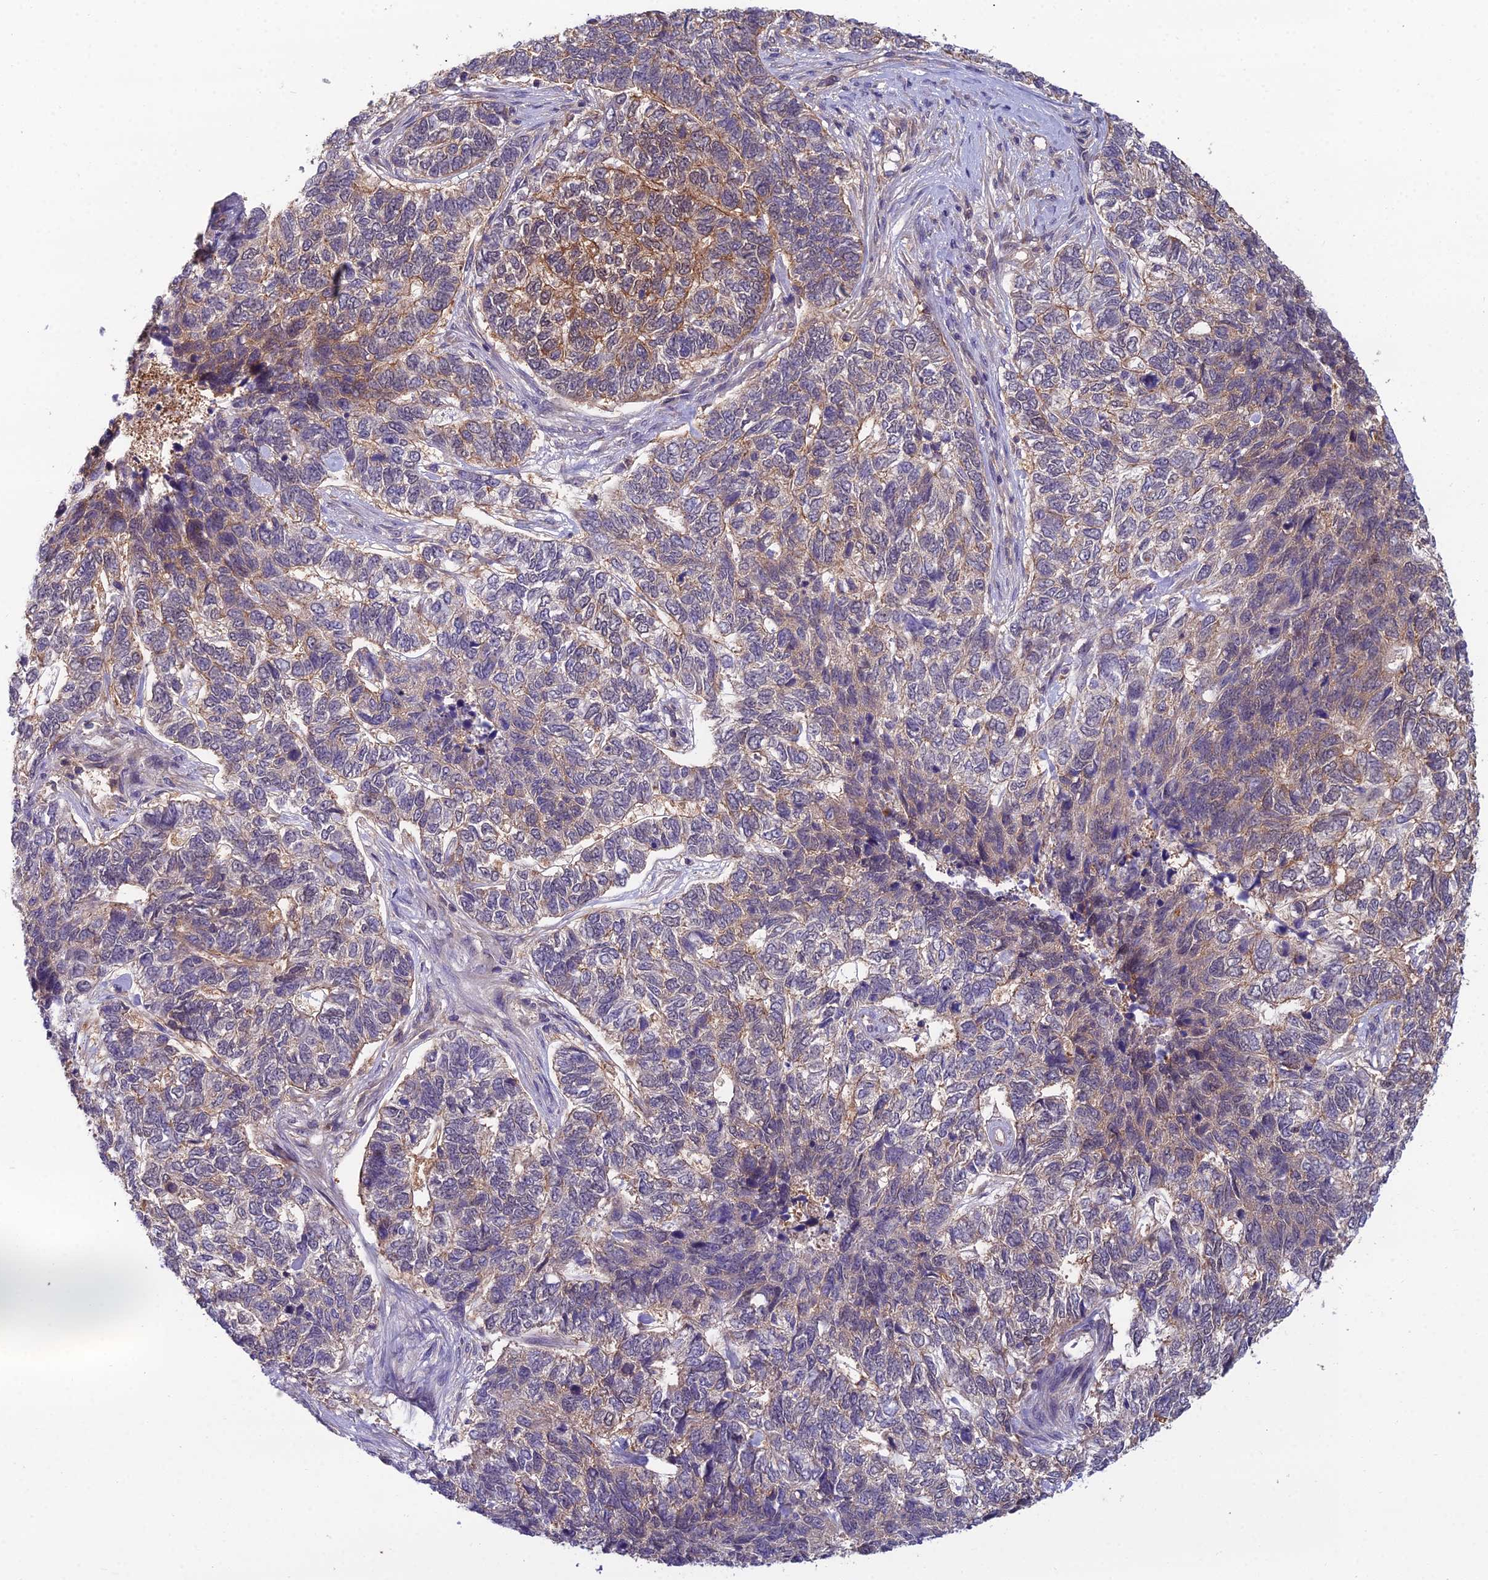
{"staining": {"intensity": "moderate", "quantity": "<25%", "location": "cytoplasmic/membranous"}, "tissue": "skin cancer", "cell_type": "Tumor cells", "image_type": "cancer", "snomed": [{"axis": "morphology", "description": "Basal cell carcinoma"}, {"axis": "topography", "description": "Skin"}], "caption": "Immunohistochemical staining of basal cell carcinoma (skin) exhibits low levels of moderate cytoplasmic/membranous staining in approximately <25% of tumor cells. The protein of interest is shown in brown color, while the nuclei are stained blue.", "gene": "MVD", "patient": {"sex": "female", "age": 65}}